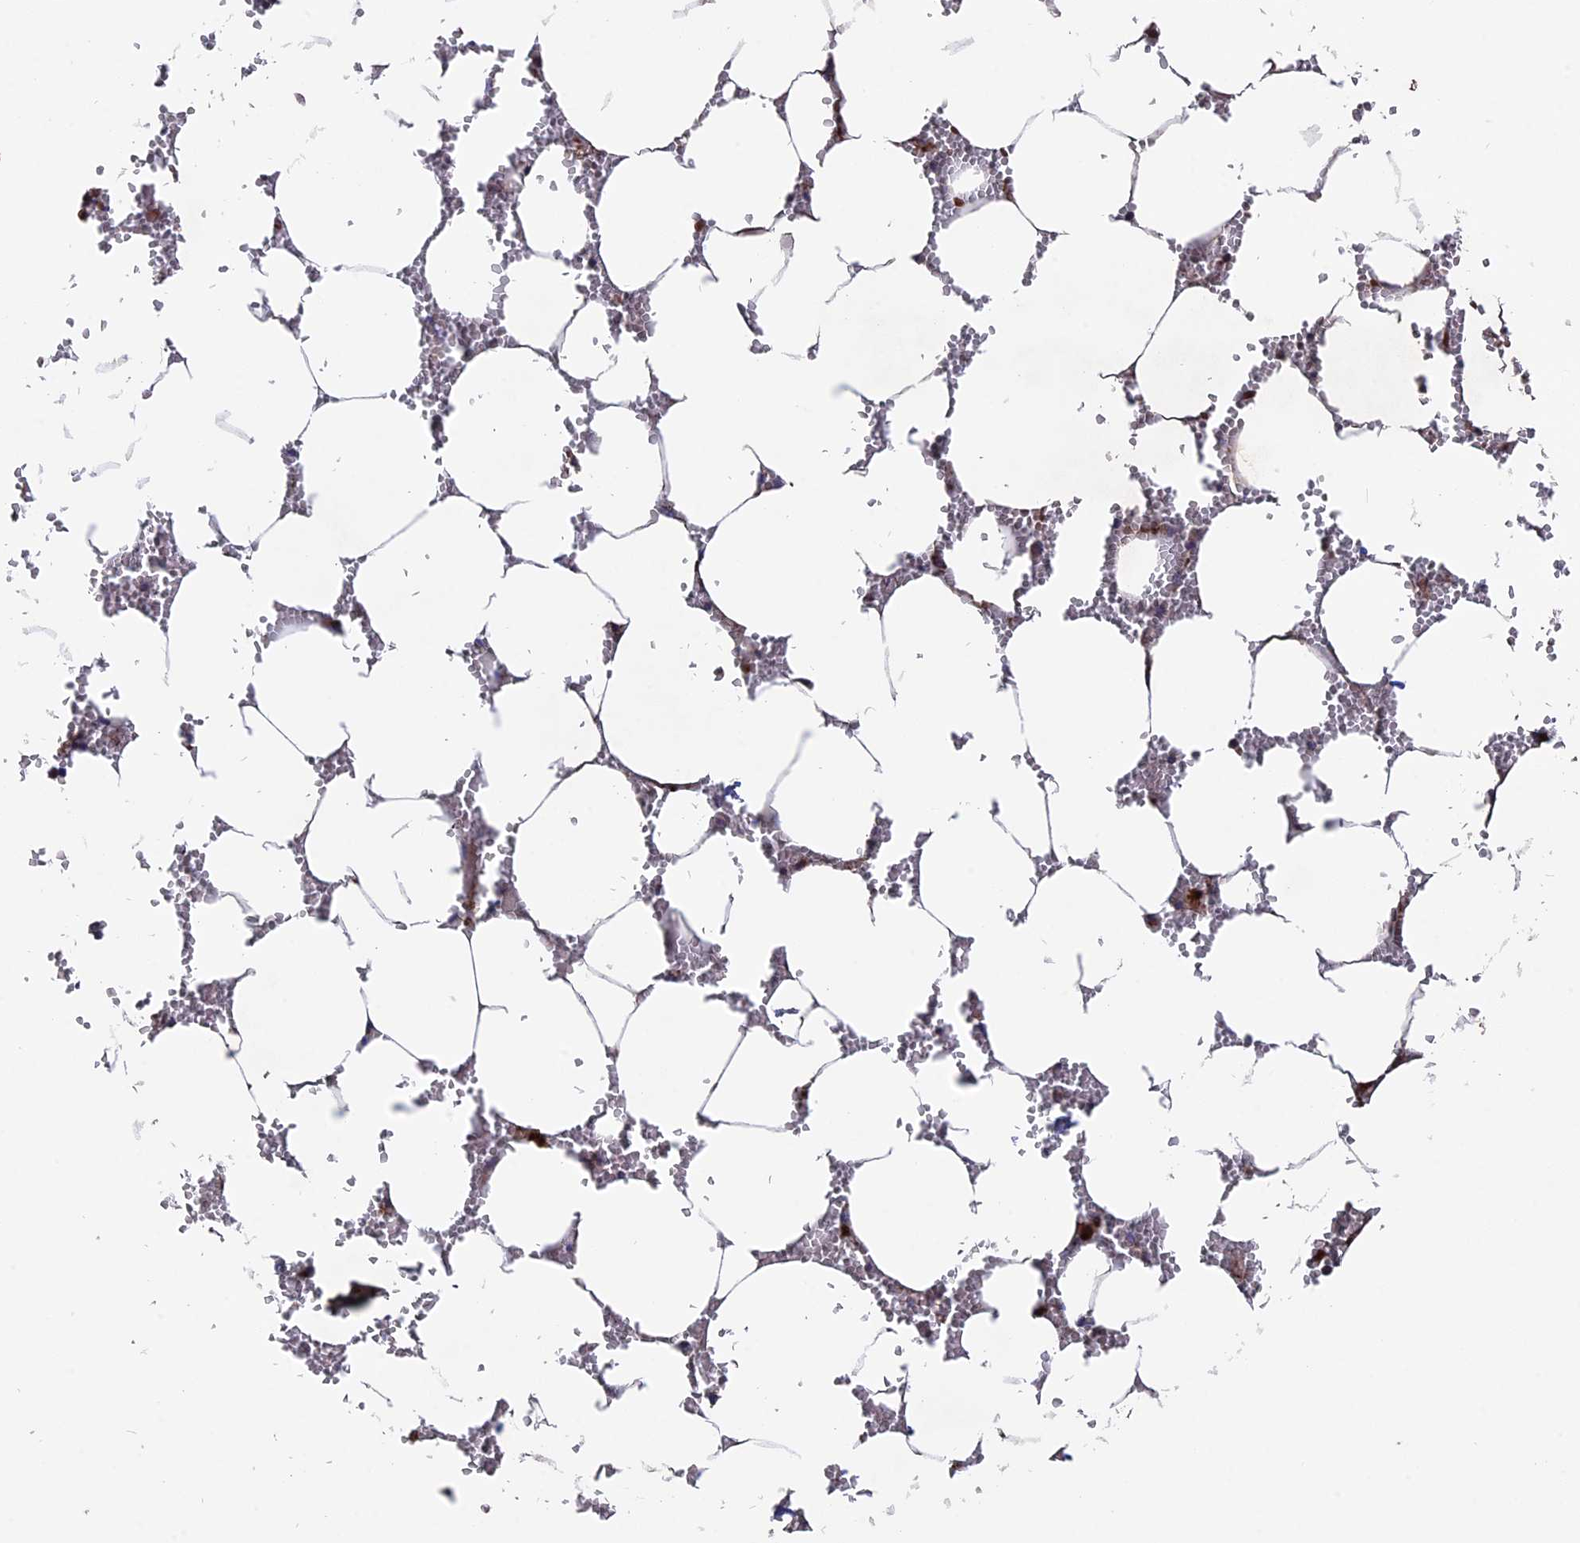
{"staining": {"intensity": "moderate", "quantity": "<25%", "location": "cytoplasmic/membranous"}, "tissue": "bone marrow", "cell_type": "Hematopoietic cells", "image_type": "normal", "snomed": [{"axis": "morphology", "description": "Normal tissue, NOS"}, {"axis": "topography", "description": "Bone marrow"}], "caption": "Moderate cytoplasmic/membranous protein positivity is seen in about <25% of hematopoietic cells in bone marrow.", "gene": "TGFA", "patient": {"sex": "male", "age": 70}}